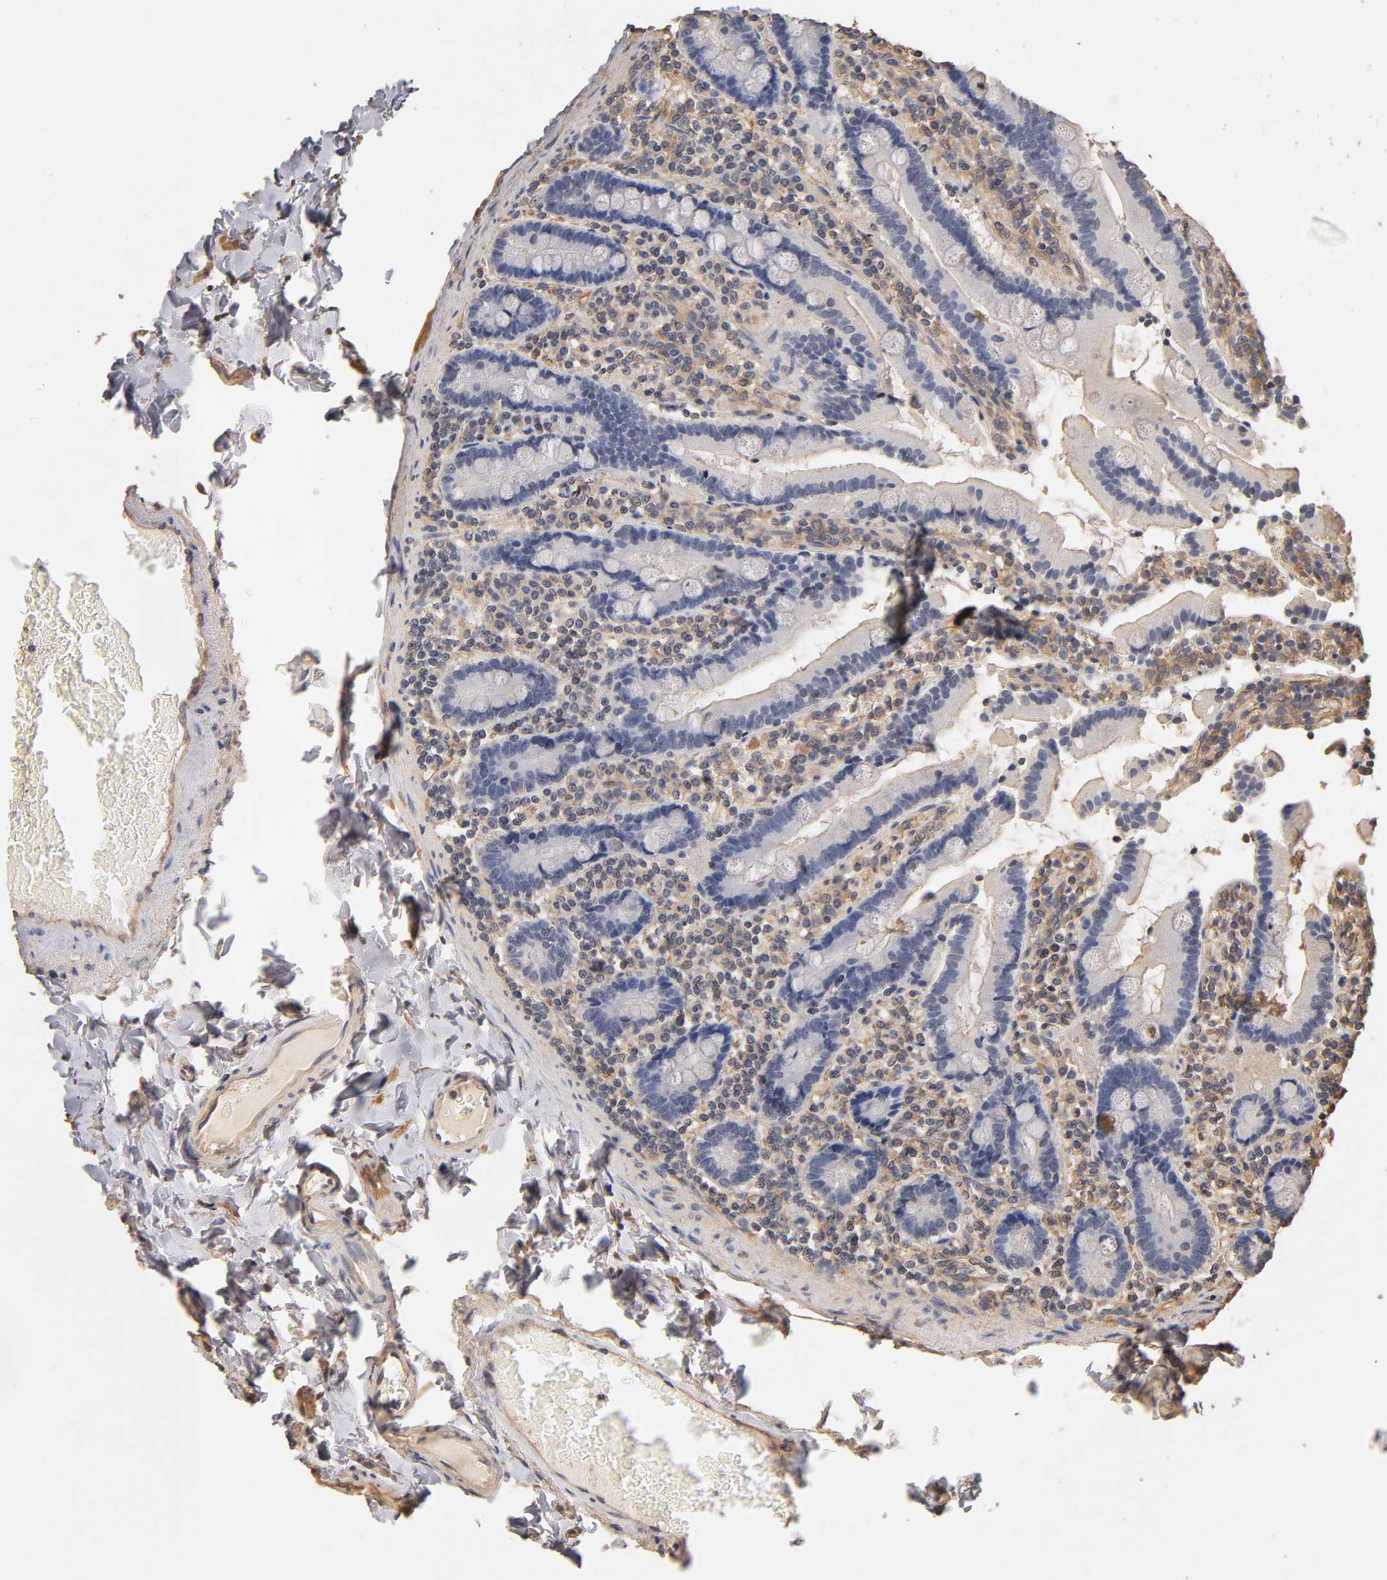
{"staining": {"intensity": "negative", "quantity": "none", "location": "none"}, "tissue": "duodenum", "cell_type": "Glandular cells", "image_type": "normal", "snomed": [{"axis": "morphology", "description": "Normal tissue, NOS"}, {"axis": "topography", "description": "Duodenum"}], "caption": "DAB (3,3'-diaminobenzidine) immunohistochemical staining of normal human duodenum reveals no significant positivity in glandular cells. Brightfield microscopy of IHC stained with DAB (3,3'-diaminobenzidine) (brown) and hematoxylin (blue), captured at high magnification.", "gene": "VSIG4", "patient": {"sex": "female", "age": 53}}